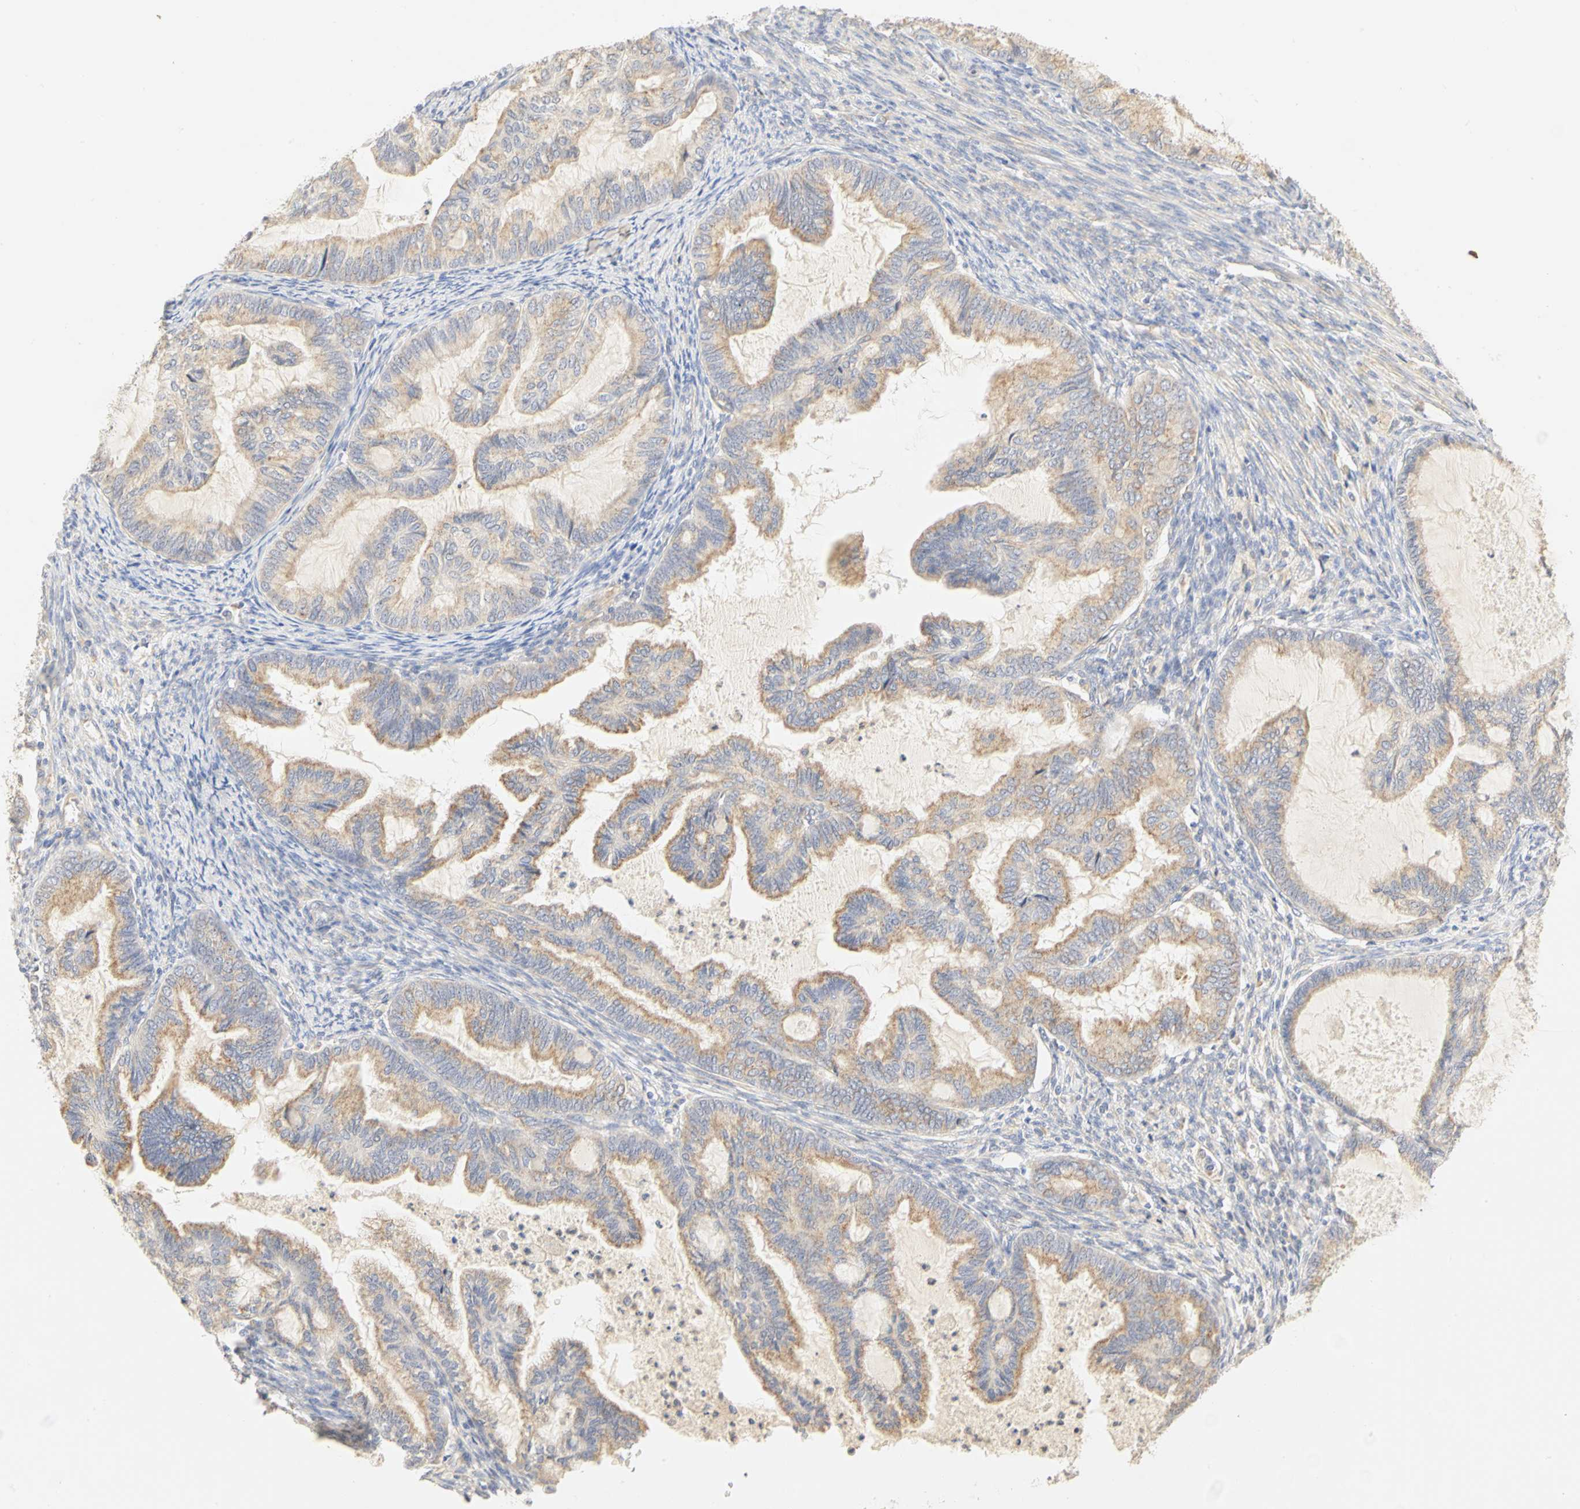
{"staining": {"intensity": "moderate", "quantity": ">75%", "location": "cytoplasmic/membranous"}, "tissue": "cervical cancer", "cell_type": "Tumor cells", "image_type": "cancer", "snomed": [{"axis": "morphology", "description": "Normal tissue, NOS"}, {"axis": "morphology", "description": "Adenocarcinoma, NOS"}, {"axis": "topography", "description": "Cervix"}, {"axis": "topography", "description": "Endometrium"}], "caption": "This photomicrograph reveals IHC staining of human adenocarcinoma (cervical), with medium moderate cytoplasmic/membranous expression in about >75% of tumor cells.", "gene": "GNRH2", "patient": {"sex": "female", "age": 86}}